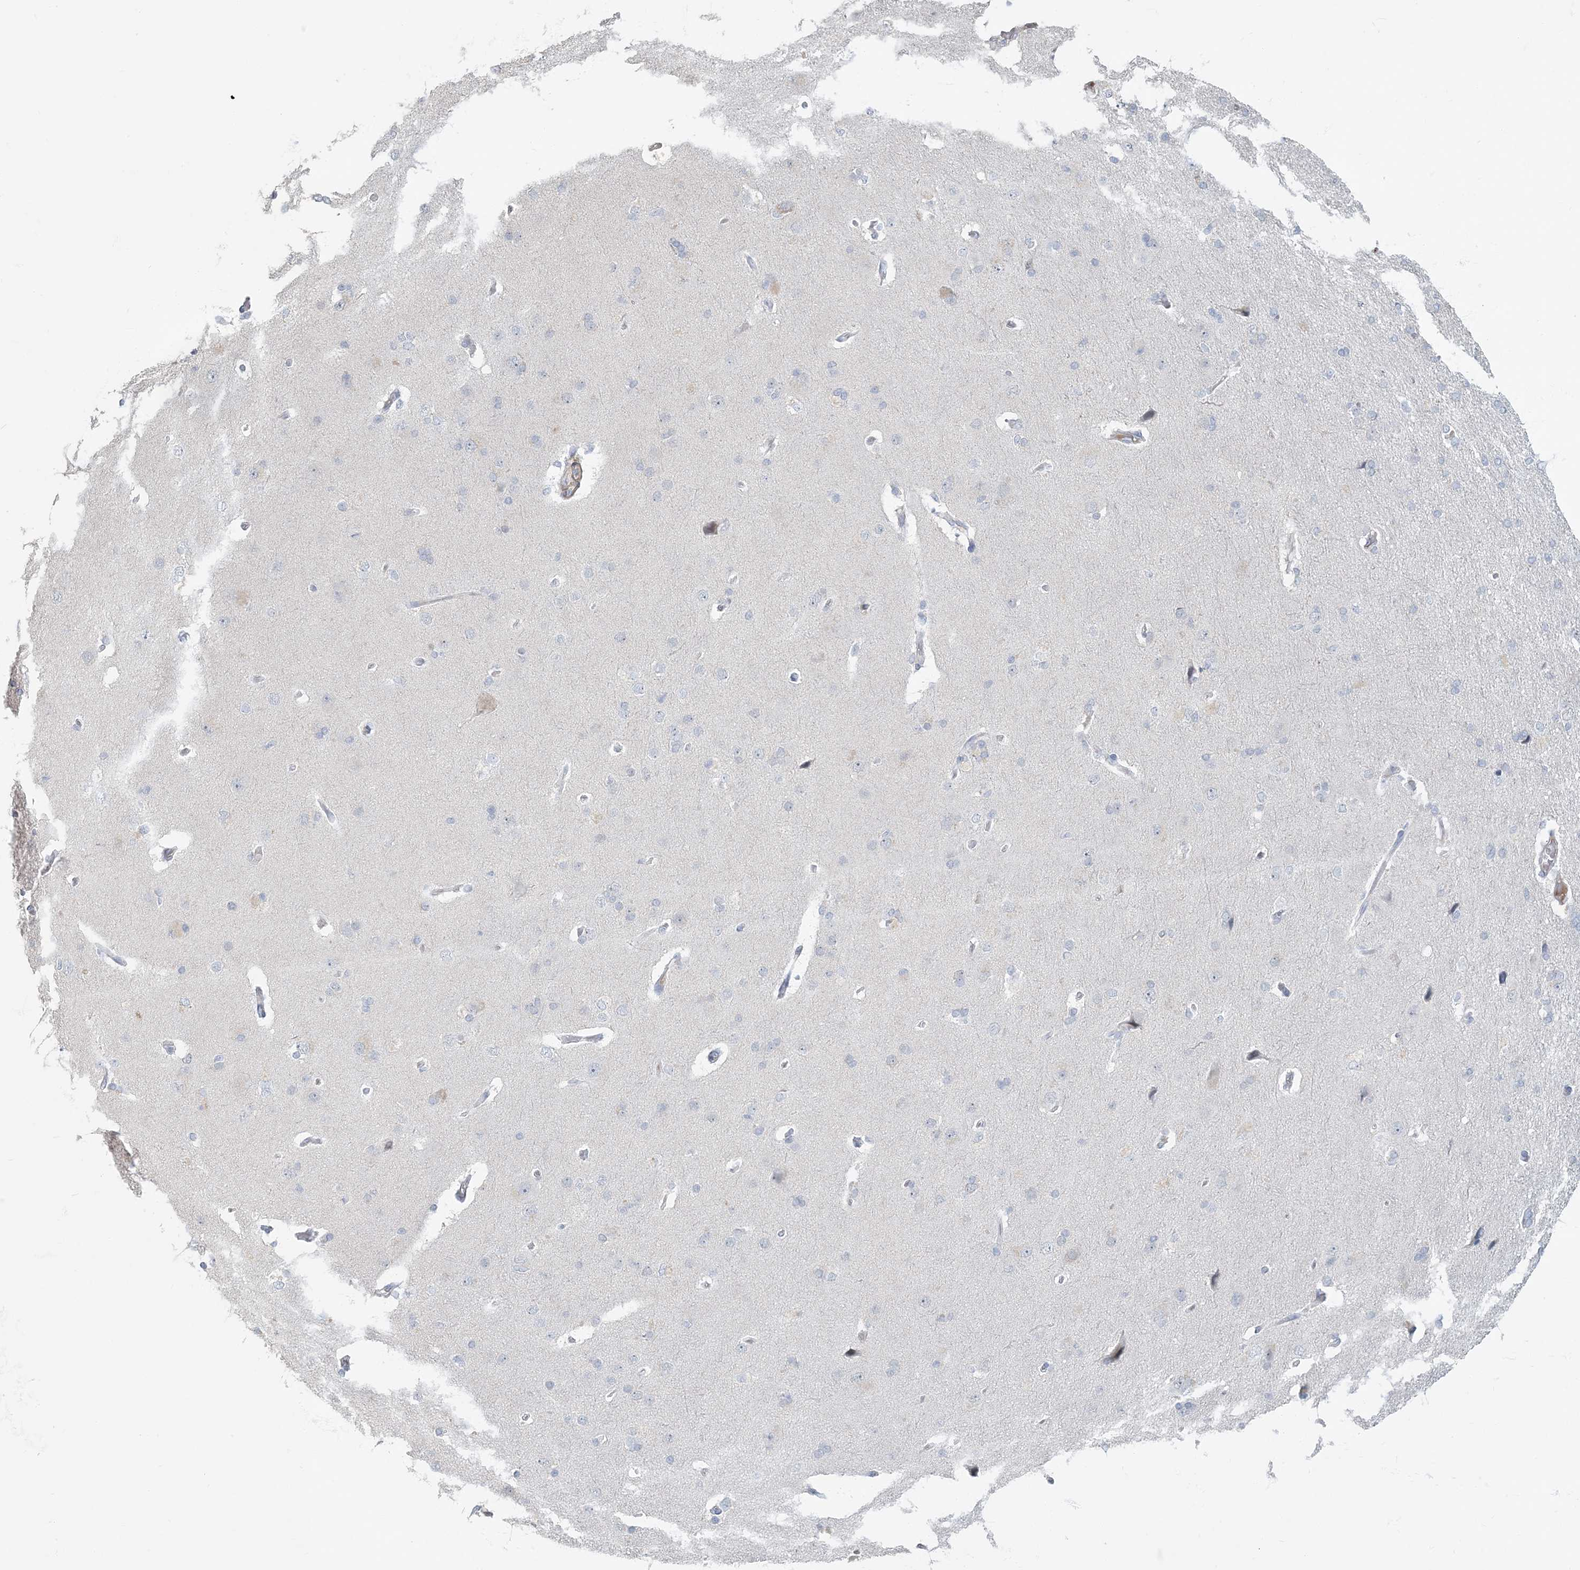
{"staining": {"intensity": "negative", "quantity": "none", "location": "none"}, "tissue": "cerebral cortex", "cell_type": "Endothelial cells", "image_type": "normal", "snomed": [{"axis": "morphology", "description": "Normal tissue, NOS"}, {"axis": "topography", "description": "Cerebral cortex"}], "caption": "Immunohistochemical staining of unremarkable human cerebral cortex reveals no significant positivity in endothelial cells.", "gene": "MYOT", "patient": {"sex": "male", "age": 62}}